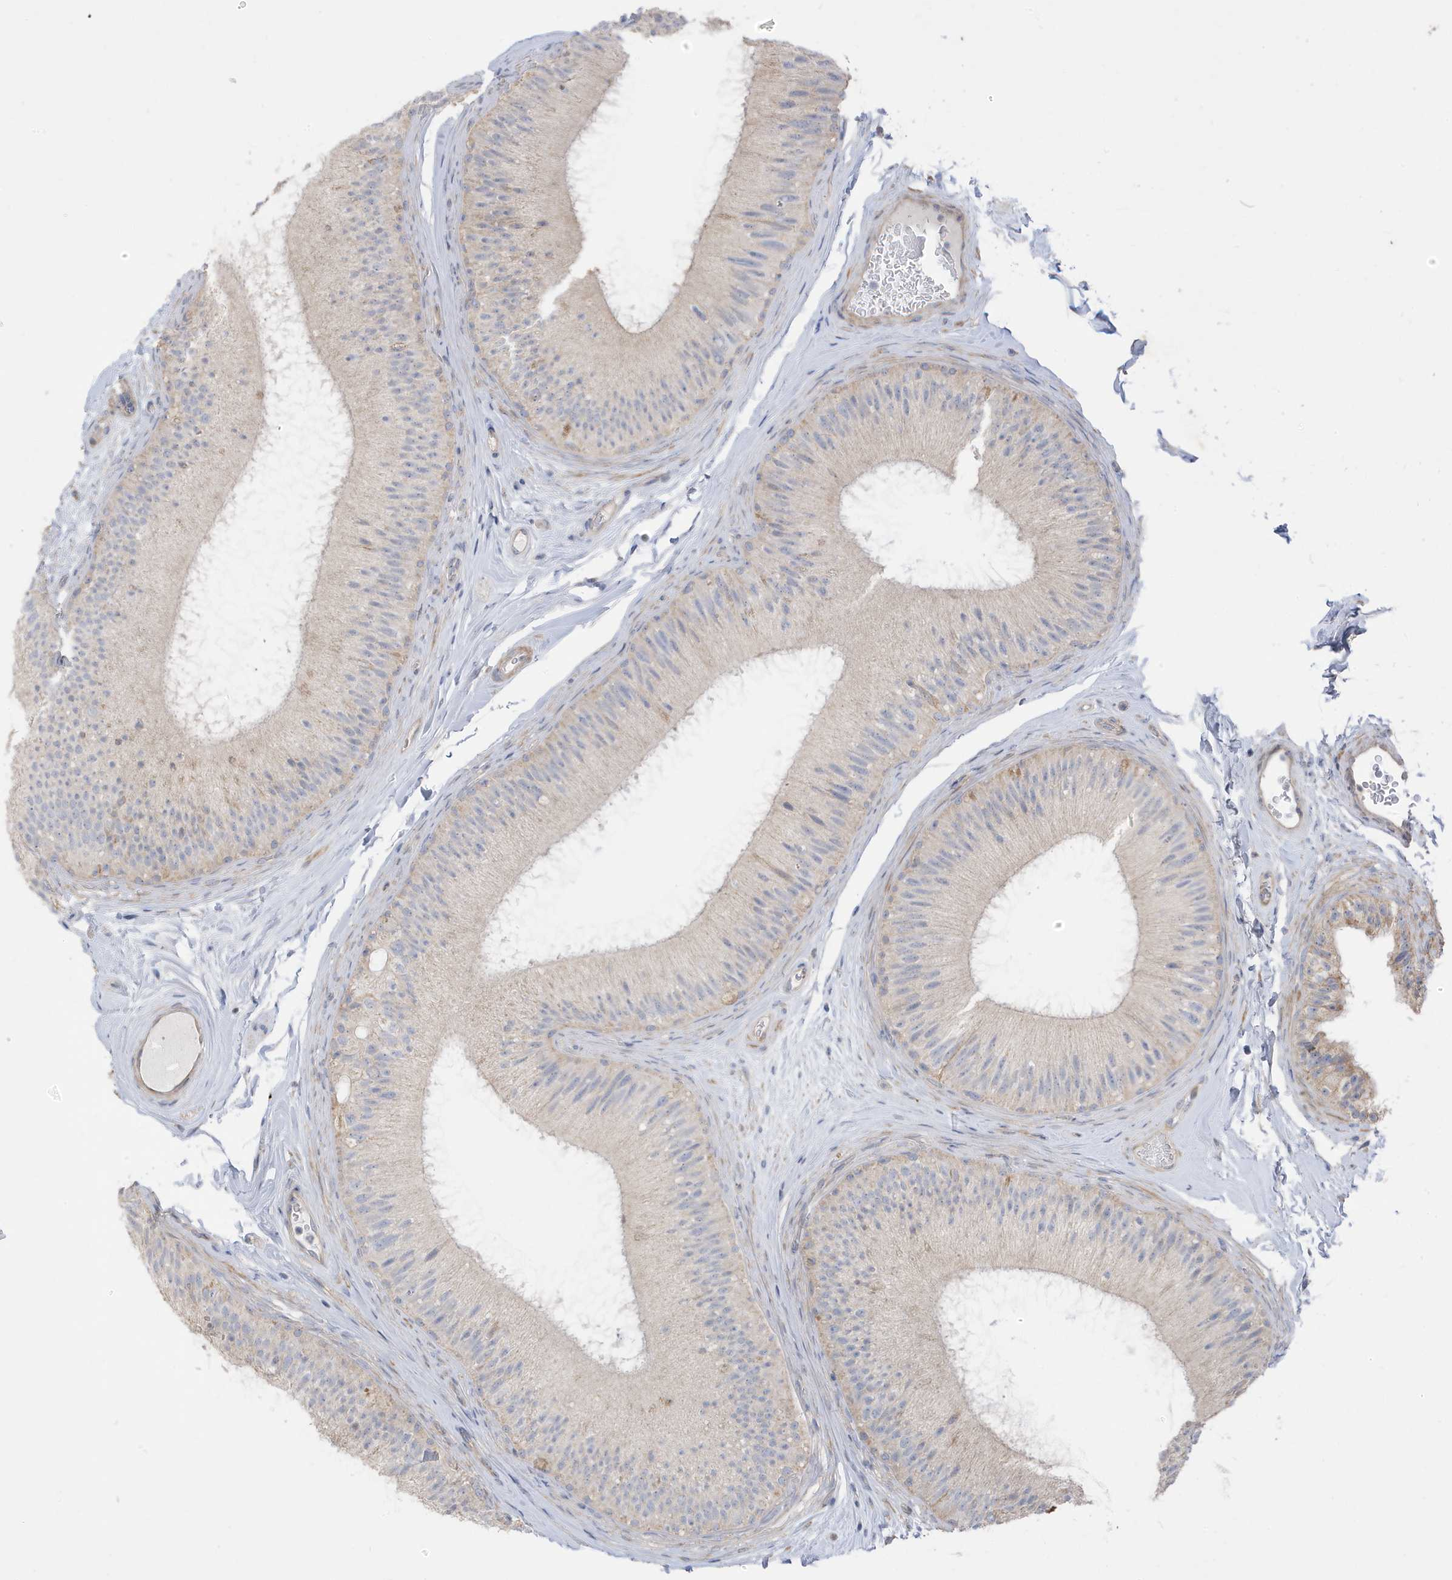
{"staining": {"intensity": "weak", "quantity": "25%-75%", "location": "cytoplasmic/membranous"}, "tissue": "epididymis", "cell_type": "Glandular cells", "image_type": "normal", "snomed": [{"axis": "morphology", "description": "Normal tissue, NOS"}, {"axis": "topography", "description": "Epididymis"}], "caption": "Benign epididymis shows weak cytoplasmic/membranous positivity in about 25%-75% of glandular cells.", "gene": "ATP13A5", "patient": {"sex": "male", "age": 45}}